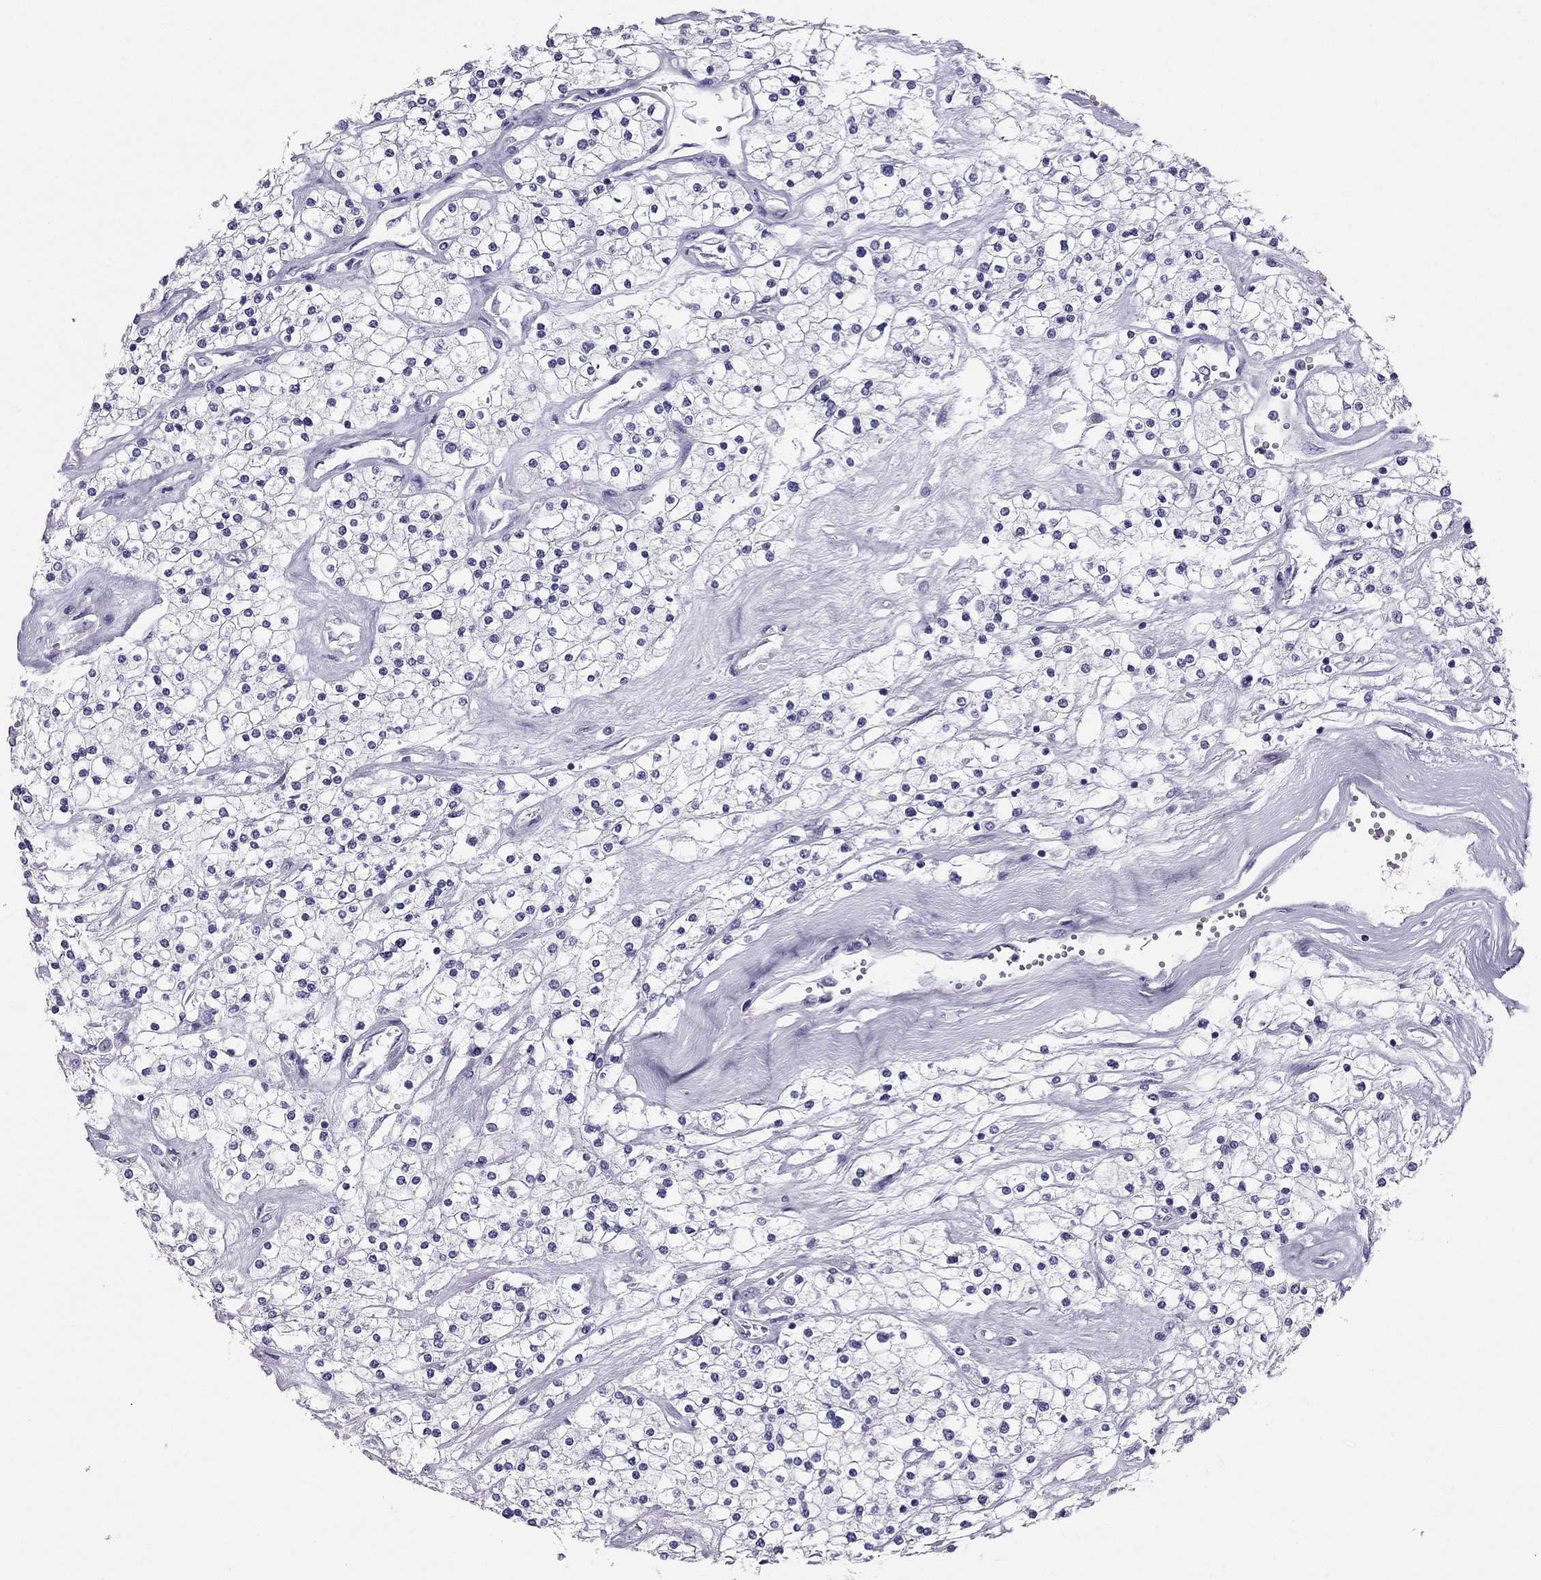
{"staining": {"intensity": "negative", "quantity": "none", "location": "none"}, "tissue": "renal cancer", "cell_type": "Tumor cells", "image_type": "cancer", "snomed": [{"axis": "morphology", "description": "Adenocarcinoma, NOS"}, {"axis": "topography", "description": "Kidney"}], "caption": "Tumor cells are negative for protein expression in human renal adenocarcinoma.", "gene": "PDE6A", "patient": {"sex": "male", "age": 80}}